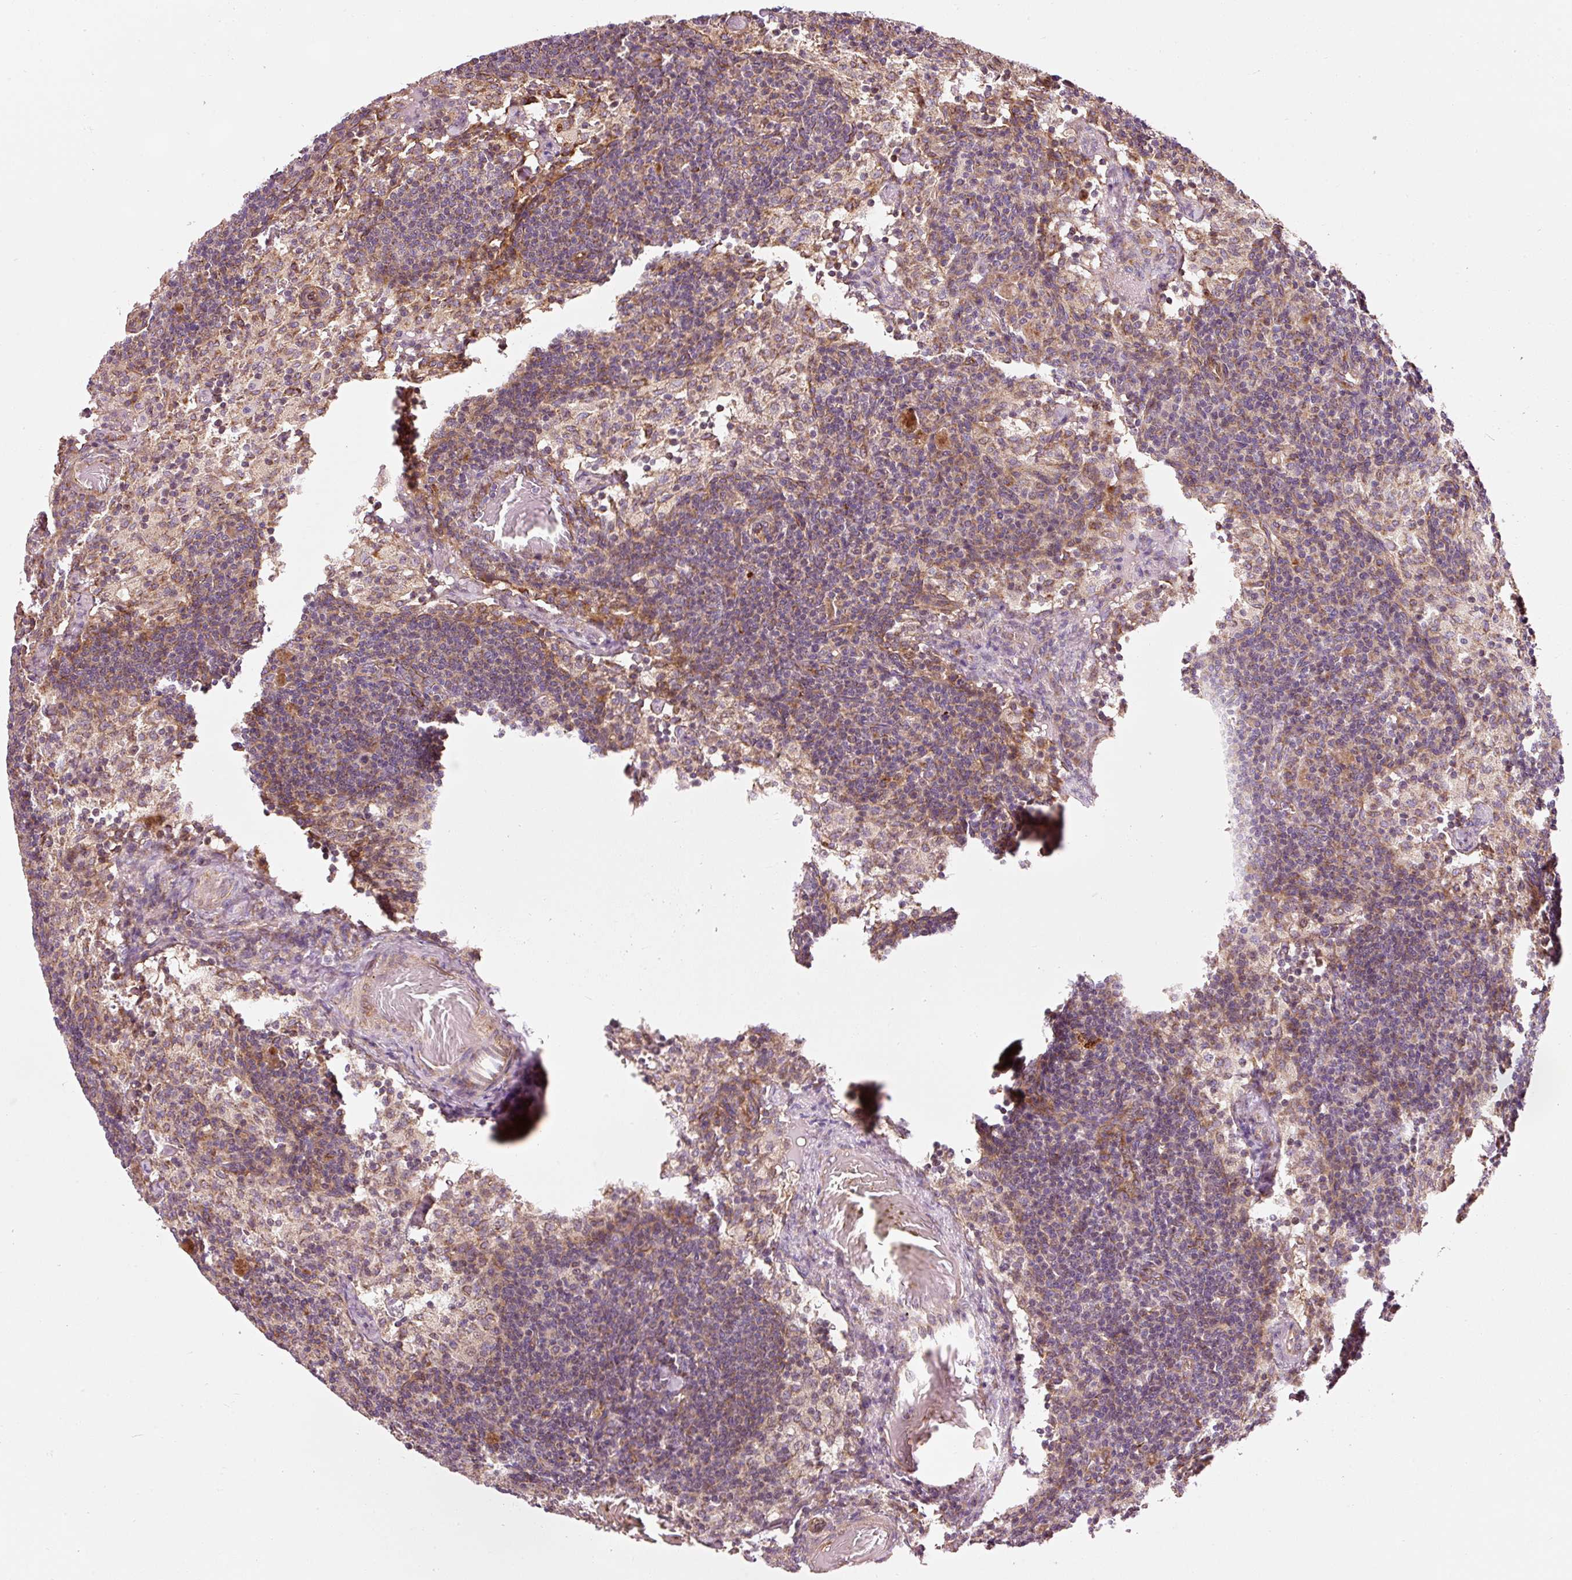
{"staining": {"intensity": "moderate", "quantity": ">75%", "location": "cytoplasmic/membranous"}, "tissue": "lymph node", "cell_type": "Non-germinal center cells", "image_type": "normal", "snomed": [{"axis": "morphology", "description": "Normal tissue, NOS"}, {"axis": "topography", "description": "Lymph node"}], "caption": "Moderate cytoplasmic/membranous expression for a protein is appreciated in approximately >75% of non-germinal center cells of normal lymph node using immunohistochemistry (IHC).", "gene": "ISCU", "patient": {"sex": "male", "age": 49}}